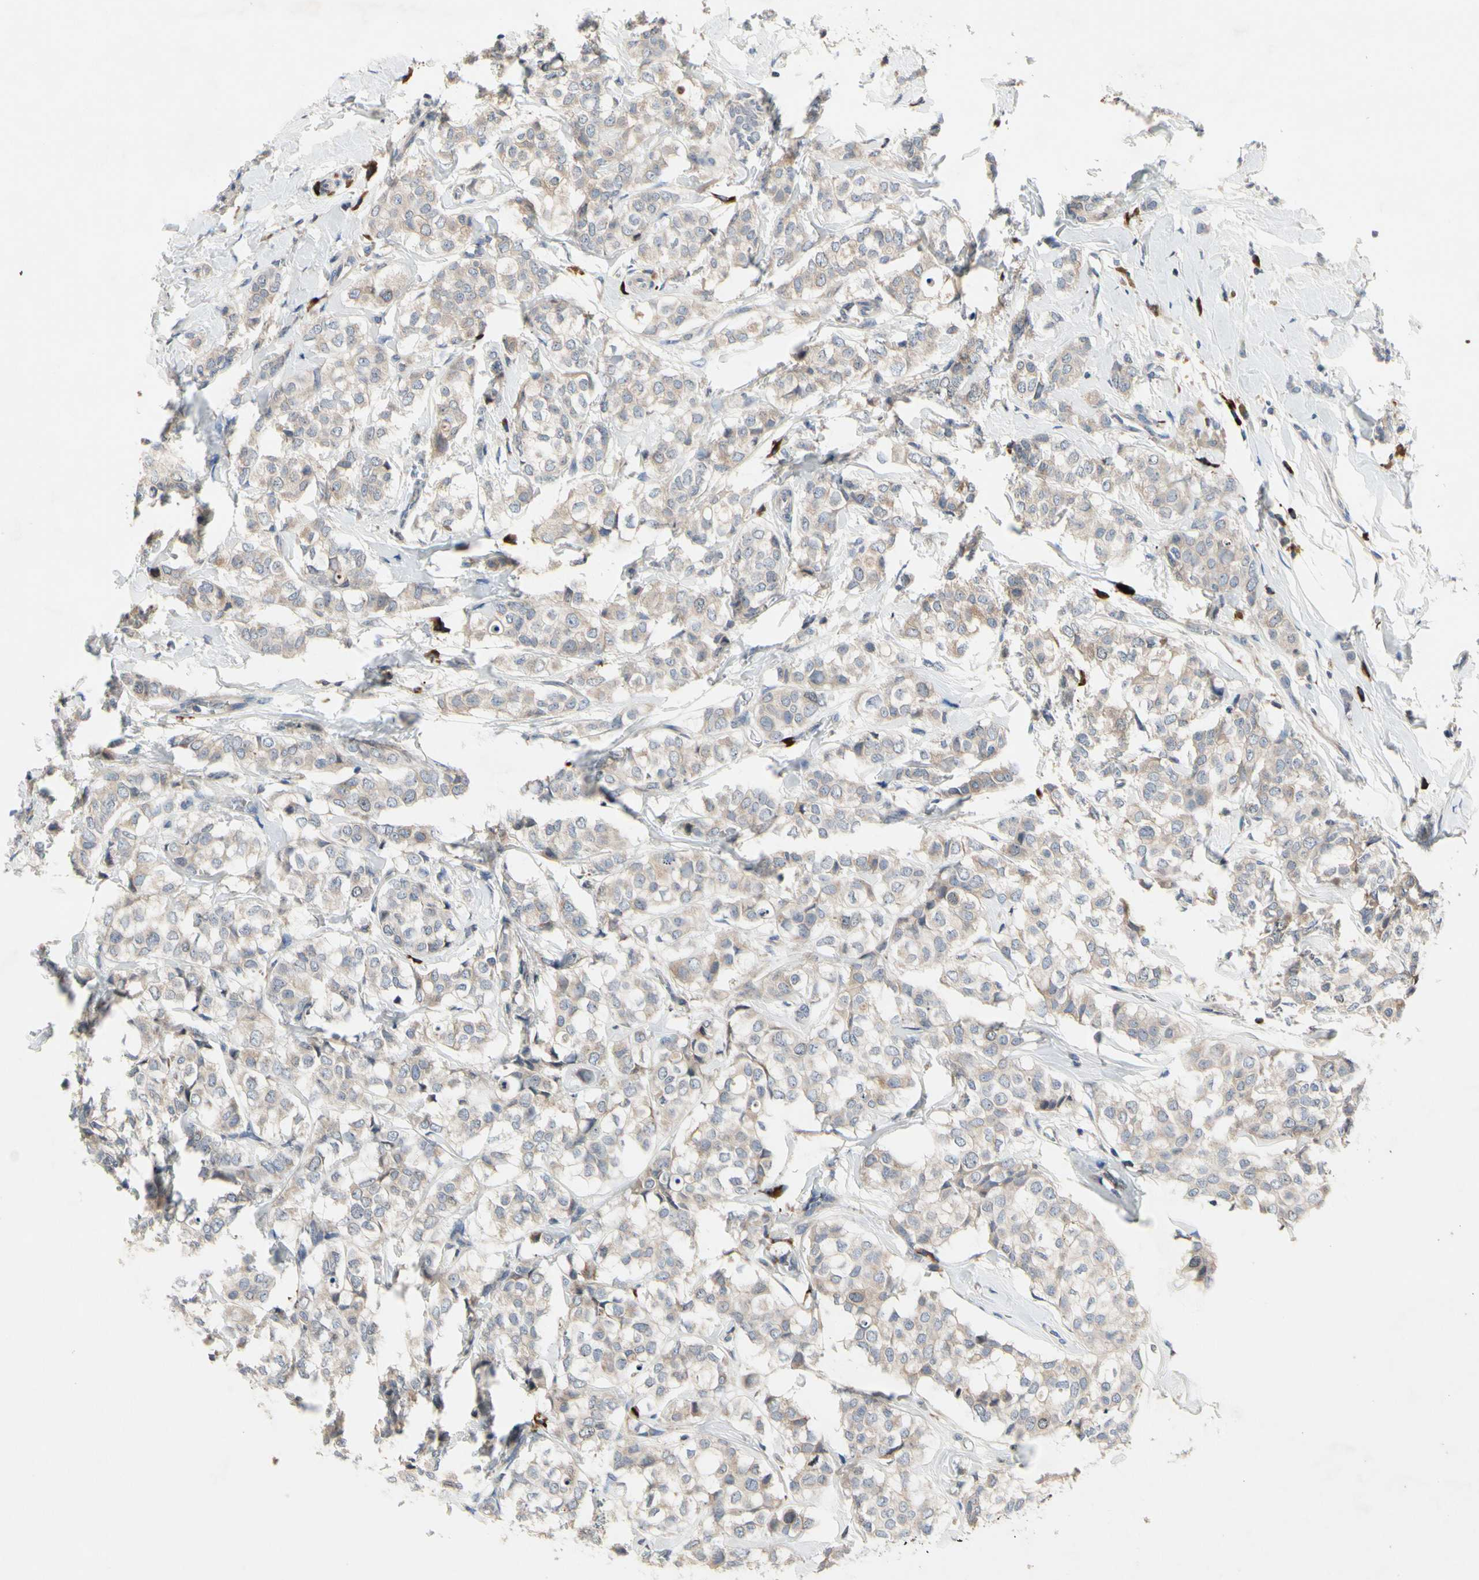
{"staining": {"intensity": "weak", "quantity": ">75%", "location": "cytoplasmic/membranous"}, "tissue": "breast cancer", "cell_type": "Tumor cells", "image_type": "cancer", "snomed": [{"axis": "morphology", "description": "Lobular carcinoma"}, {"axis": "topography", "description": "Breast"}], "caption": "Immunohistochemistry of human breast cancer exhibits low levels of weak cytoplasmic/membranous positivity in approximately >75% of tumor cells. Nuclei are stained in blue.", "gene": "MMEL1", "patient": {"sex": "female", "age": 60}}